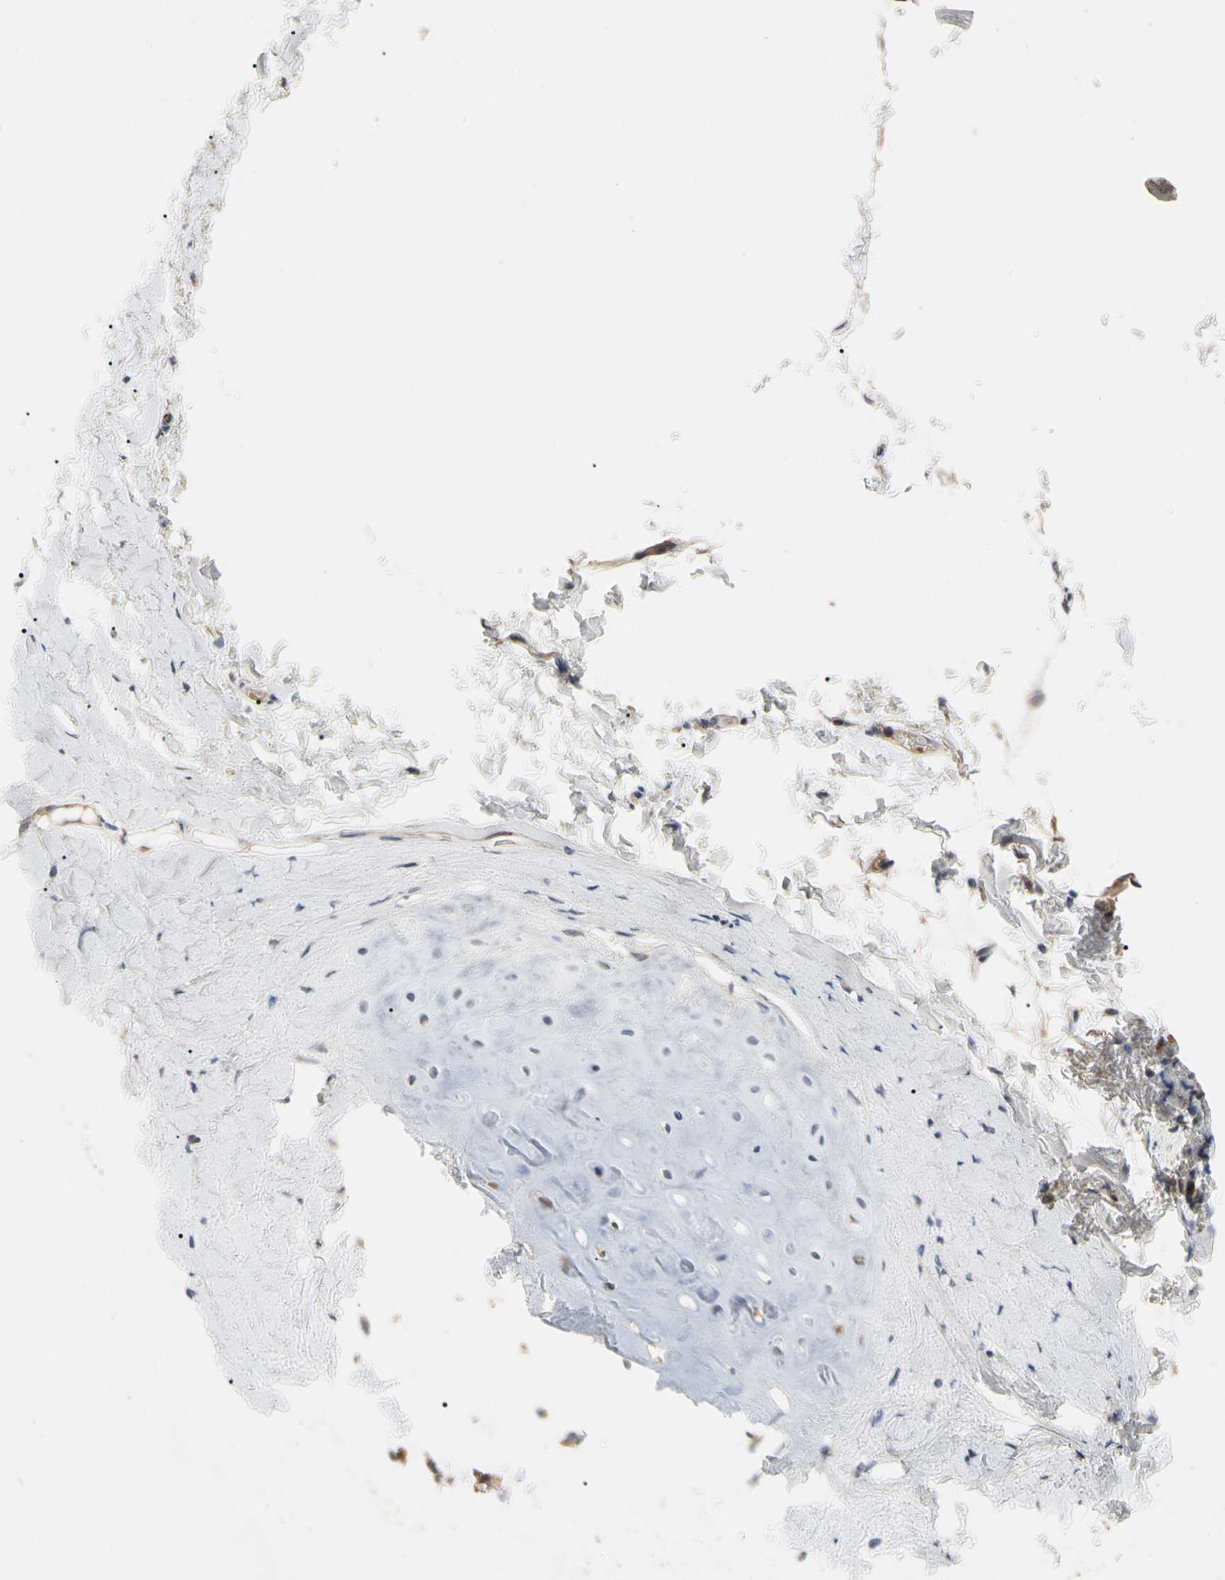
{"staining": {"intensity": "moderate", "quantity": "25%-75%", "location": "cytoplasmic/membranous"}, "tissue": "adipose tissue", "cell_type": "Adipocytes", "image_type": "normal", "snomed": [{"axis": "morphology", "description": "Normal tissue, NOS"}, {"axis": "topography", "description": "Cartilage tissue"}, {"axis": "topography", "description": "Bronchus"}], "caption": "Adipose tissue stained with a protein marker displays moderate staining in adipocytes.", "gene": "HMGCR", "patient": {"sex": "female", "age": 73}}